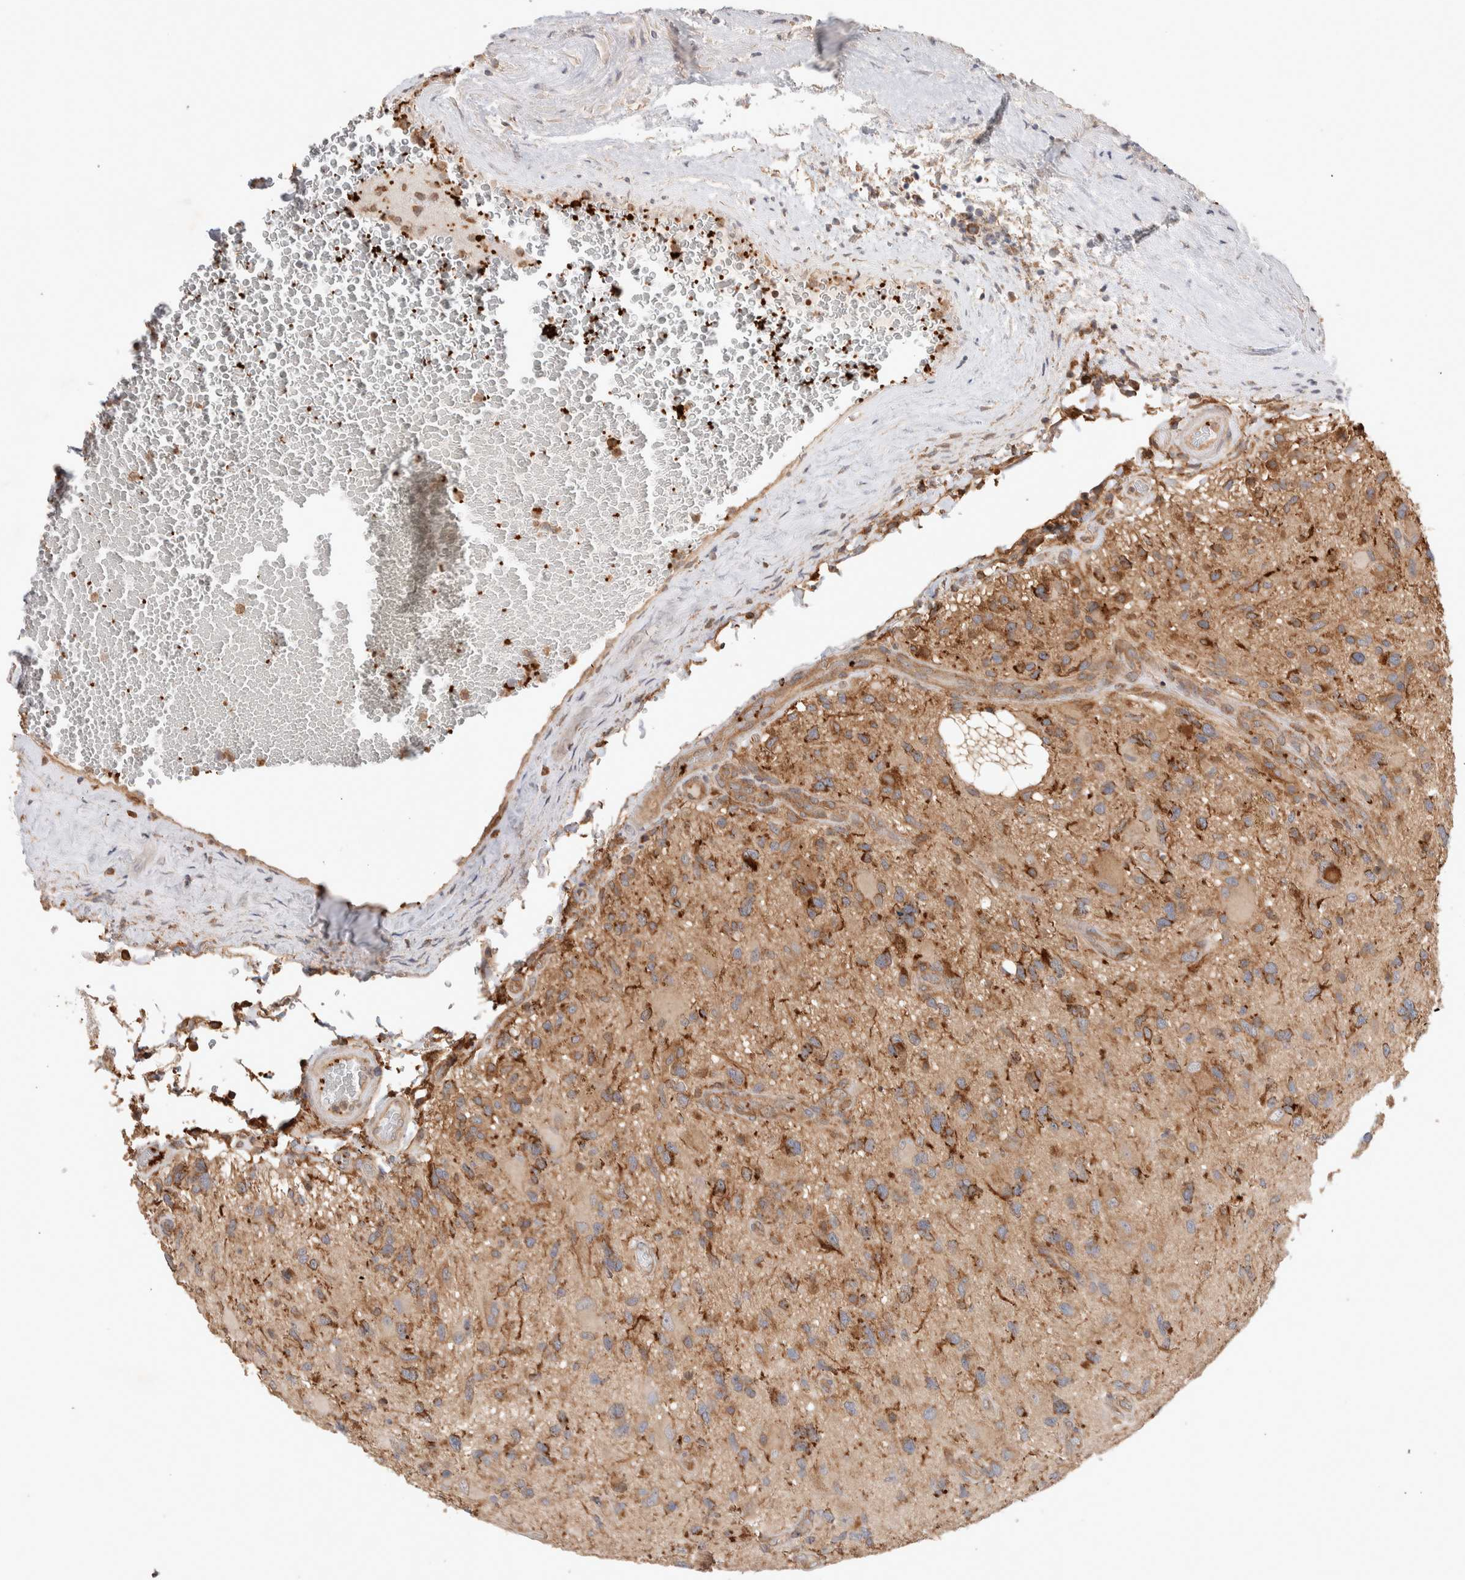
{"staining": {"intensity": "moderate", "quantity": ">75%", "location": "cytoplasmic/membranous"}, "tissue": "glioma", "cell_type": "Tumor cells", "image_type": "cancer", "snomed": [{"axis": "morphology", "description": "Glioma, malignant, High grade"}, {"axis": "topography", "description": "Brain"}], "caption": "Brown immunohistochemical staining in glioma reveals moderate cytoplasmic/membranous staining in approximately >75% of tumor cells.", "gene": "DEPTOR", "patient": {"sex": "male", "age": 33}}